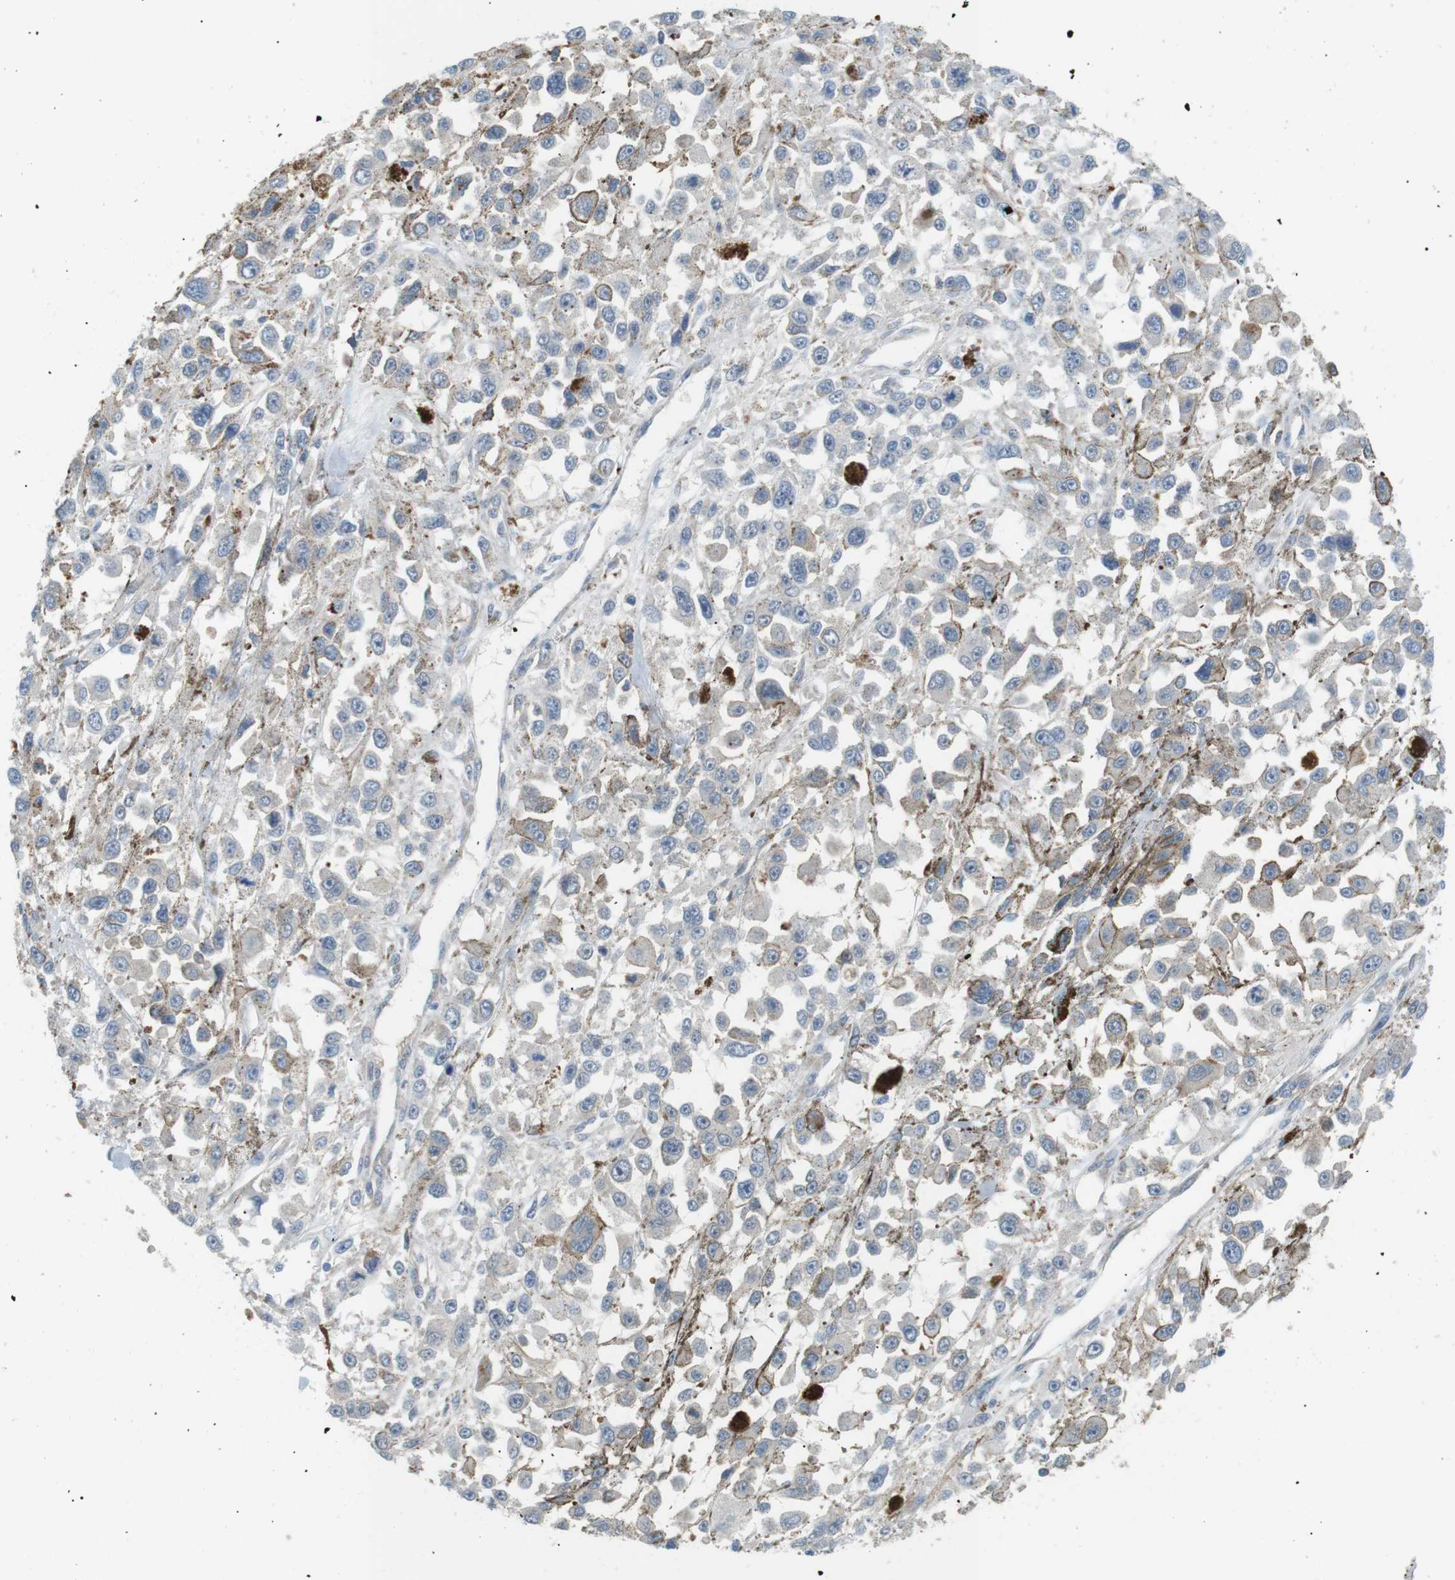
{"staining": {"intensity": "negative", "quantity": "none", "location": "none"}, "tissue": "melanoma", "cell_type": "Tumor cells", "image_type": "cancer", "snomed": [{"axis": "morphology", "description": "Malignant melanoma, Metastatic site"}, {"axis": "topography", "description": "Lymph node"}], "caption": "IHC of malignant melanoma (metastatic site) exhibits no staining in tumor cells.", "gene": "B4GALNT2", "patient": {"sex": "male", "age": 59}}